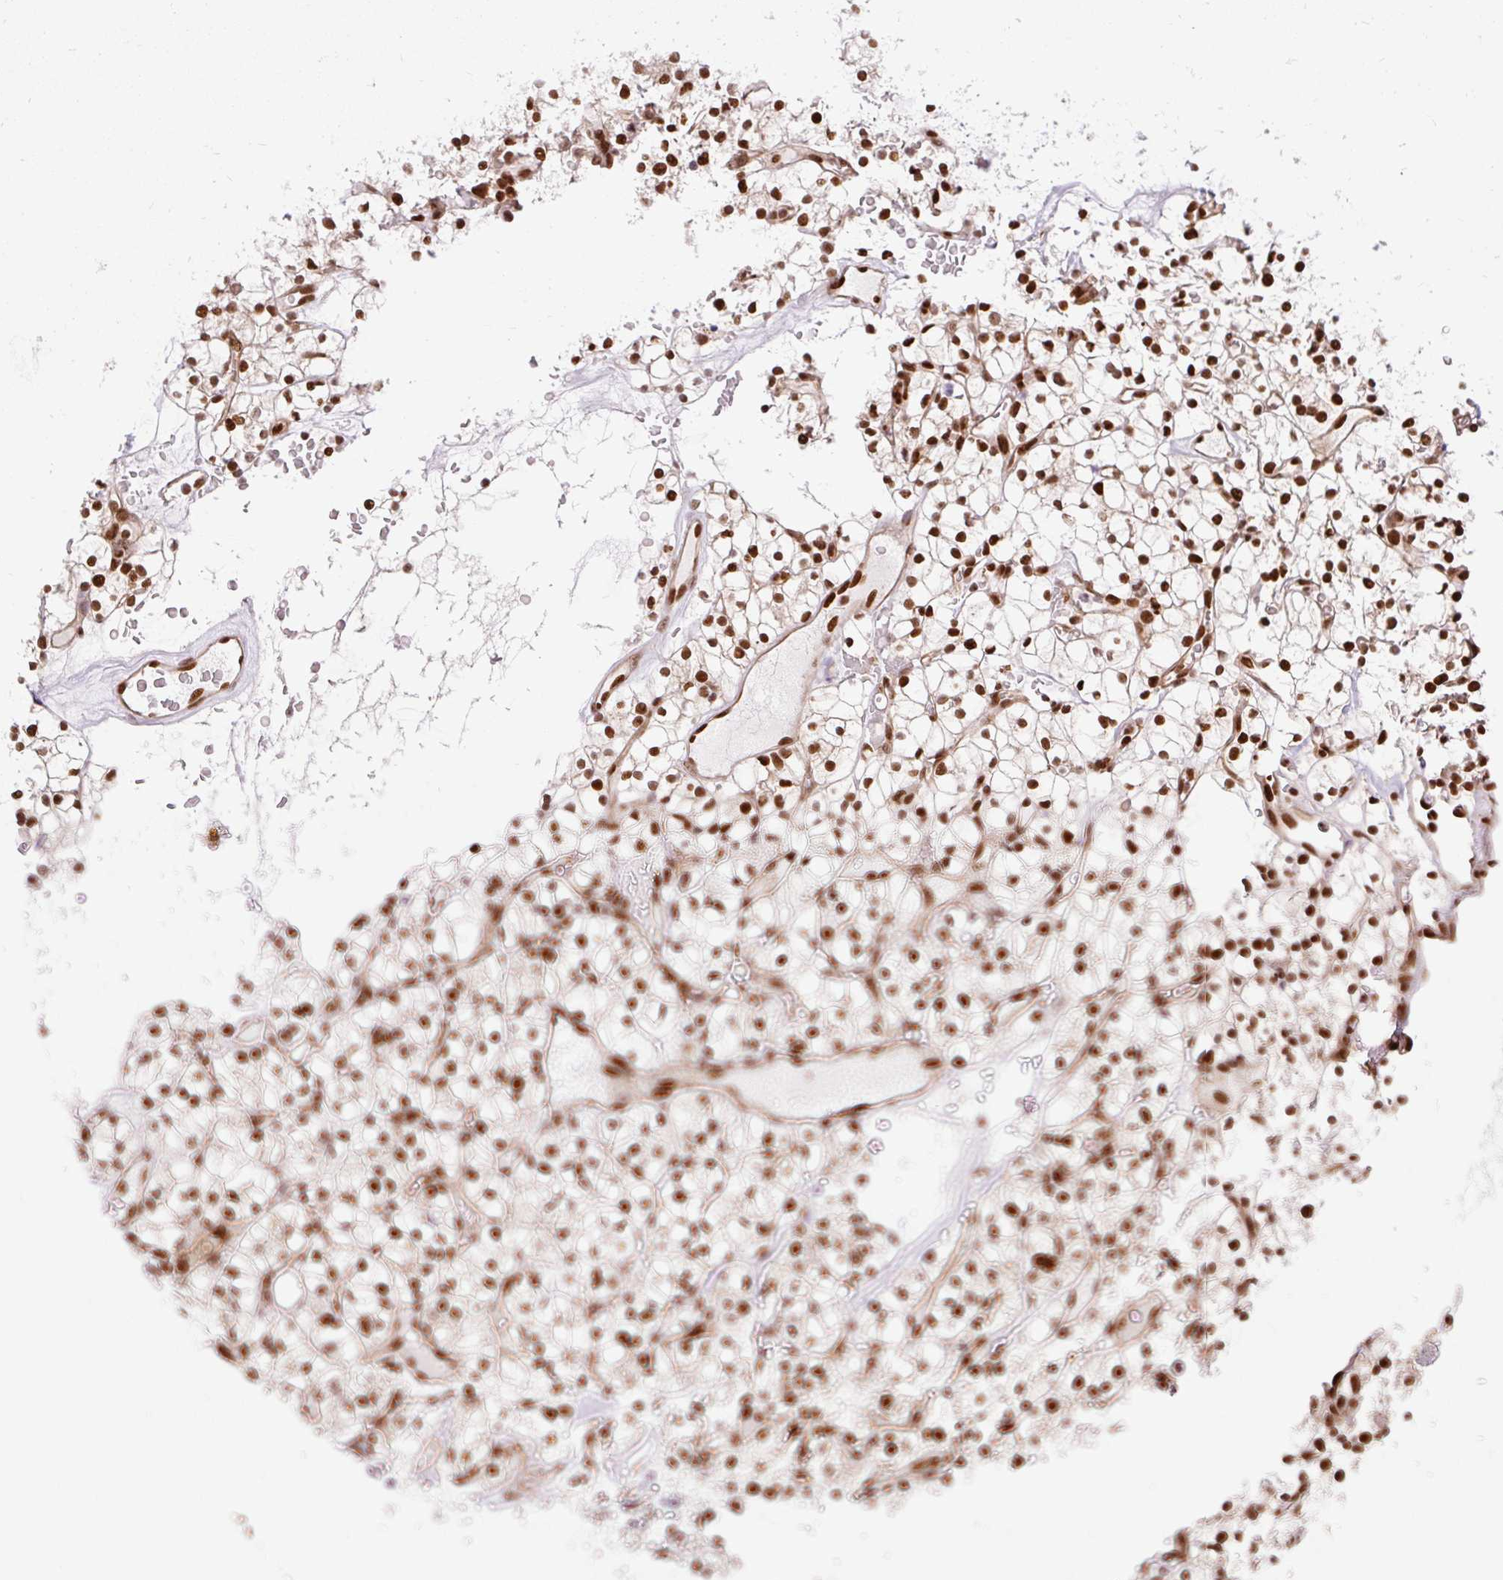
{"staining": {"intensity": "strong", "quantity": ">75%", "location": "nuclear"}, "tissue": "renal cancer", "cell_type": "Tumor cells", "image_type": "cancer", "snomed": [{"axis": "morphology", "description": "Adenocarcinoma, NOS"}, {"axis": "topography", "description": "Kidney"}], "caption": "Strong nuclear protein expression is seen in about >75% of tumor cells in renal cancer.", "gene": "MECOM", "patient": {"sex": "female", "age": 64}}